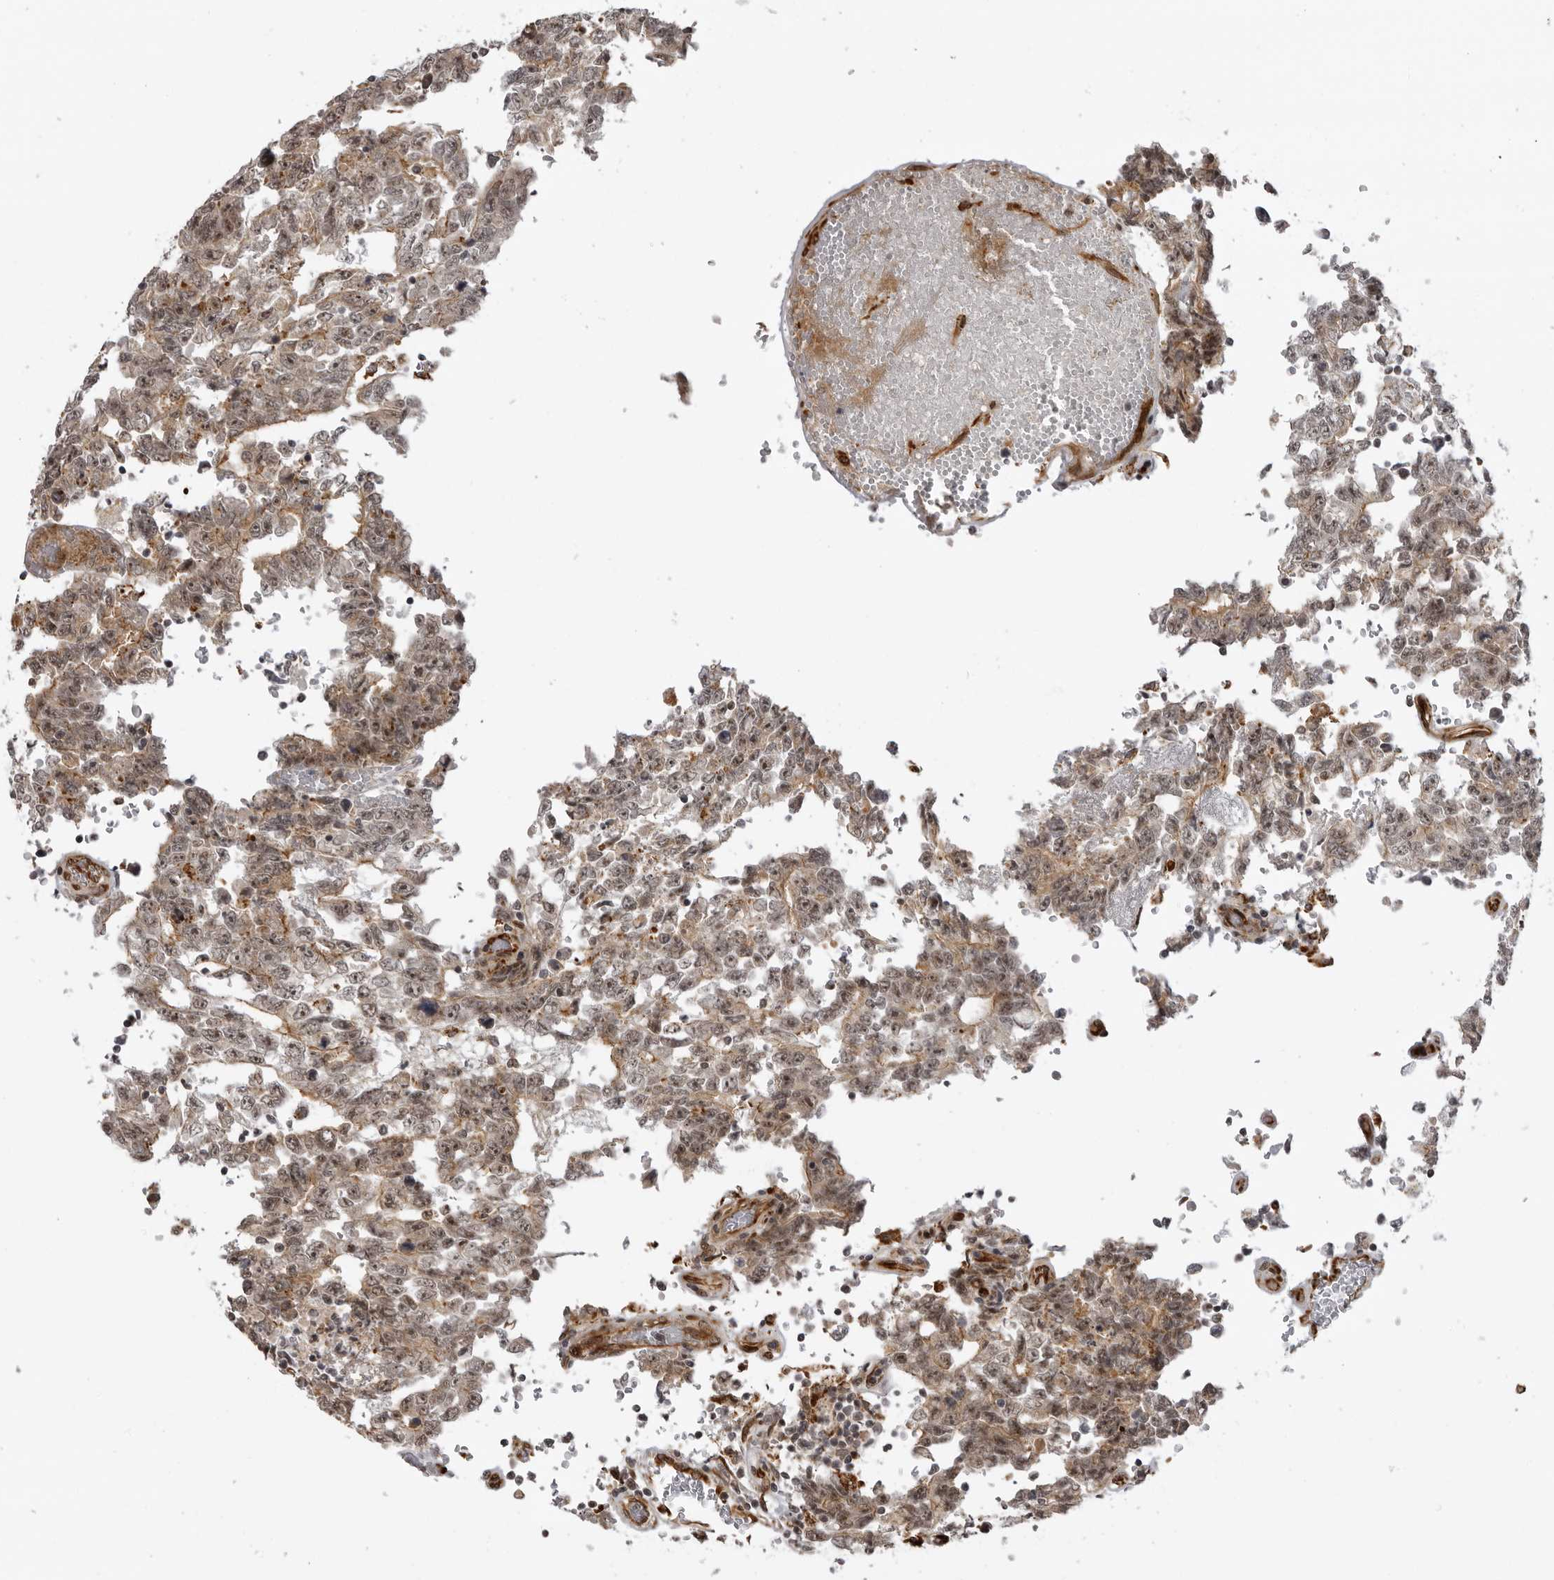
{"staining": {"intensity": "weak", "quantity": "25%-75%", "location": "cytoplasmic/membranous,nuclear"}, "tissue": "testis cancer", "cell_type": "Tumor cells", "image_type": "cancer", "snomed": [{"axis": "morphology", "description": "Carcinoma, Embryonal, NOS"}, {"axis": "topography", "description": "Testis"}], "caption": "Immunohistochemical staining of testis cancer (embryonal carcinoma) shows low levels of weak cytoplasmic/membranous and nuclear positivity in approximately 25%-75% of tumor cells.", "gene": "DNAH14", "patient": {"sex": "male", "age": 26}}